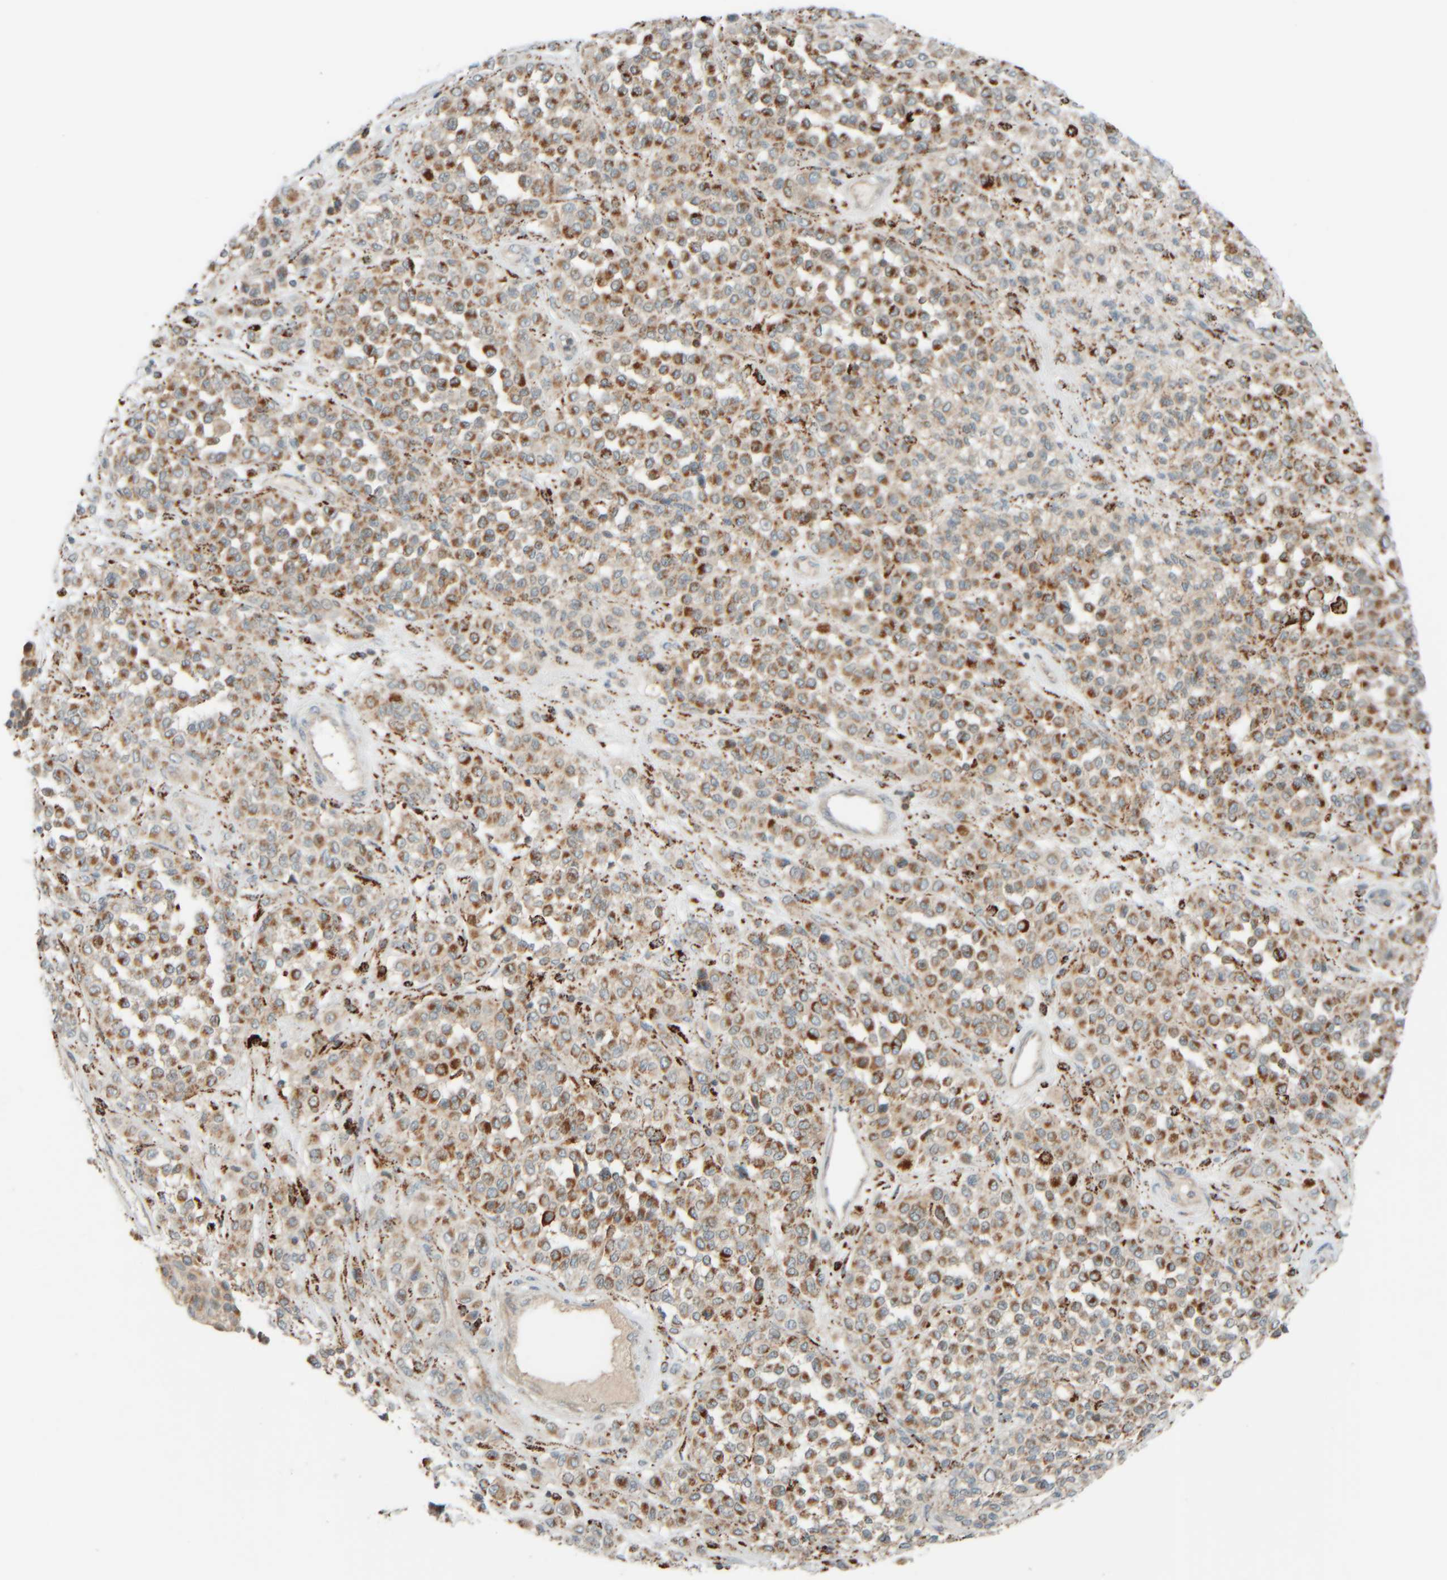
{"staining": {"intensity": "moderate", "quantity": ">75%", "location": "cytoplasmic/membranous"}, "tissue": "melanoma", "cell_type": "Tumor cells", "image_type": "cancer", "snomed": [{"axis": "morphology", "description": "Malignant melanoma, Metastatic site"}, {"axis": "topography", "description": "Pancreas"}], "caption": "Protein expression analysis of human malignant melanoma (metastatic site) reveals moderate cytoplasmic/membranous positivity in approximately >75% of tumor cells.", "gene": "SPAG5", "patient": {"sex": "female", "age": 30}}